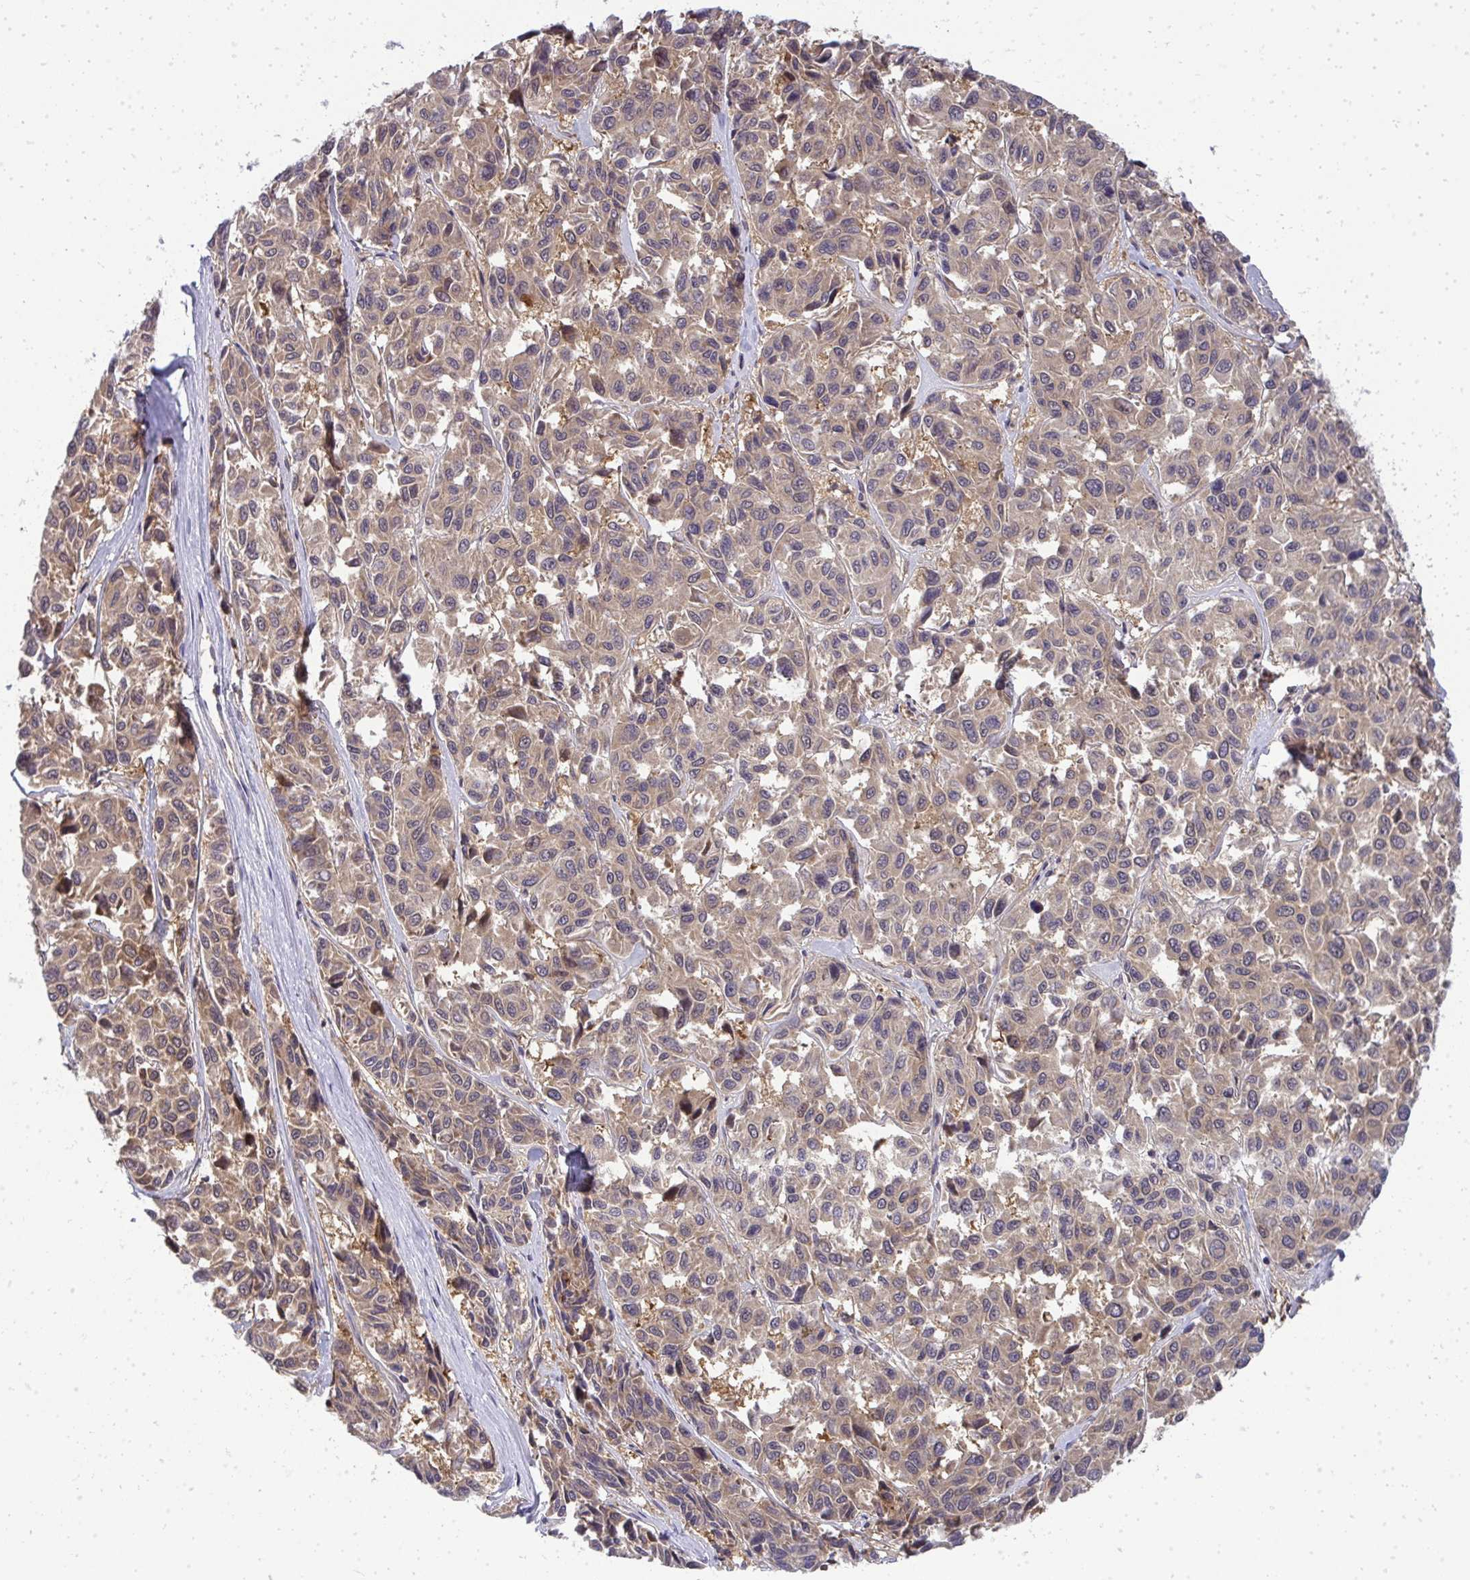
{"staining": {"intensity": "weak", "quantity": ">75%", "location": "cytoplasmic/membranous"}, "tissue": "melanoma", "cell_type": "Tumor cells", "image_type": "cancer", "snomed": [{"axis": "morphology", "description": "Malignant melanoma, NOS"}, {"axis": "topography", "description": "Skin"}], "caption": "Immunohistochemistry (IHC) histopathology image of malignant melanoma stained for a protein (brown), which reveals low levels of weak cytoplasmic/membranous staining in approximately >75% of tumor cells.", "gene": "HDHD2", "patient": {"sex": "female", "age": 66}}